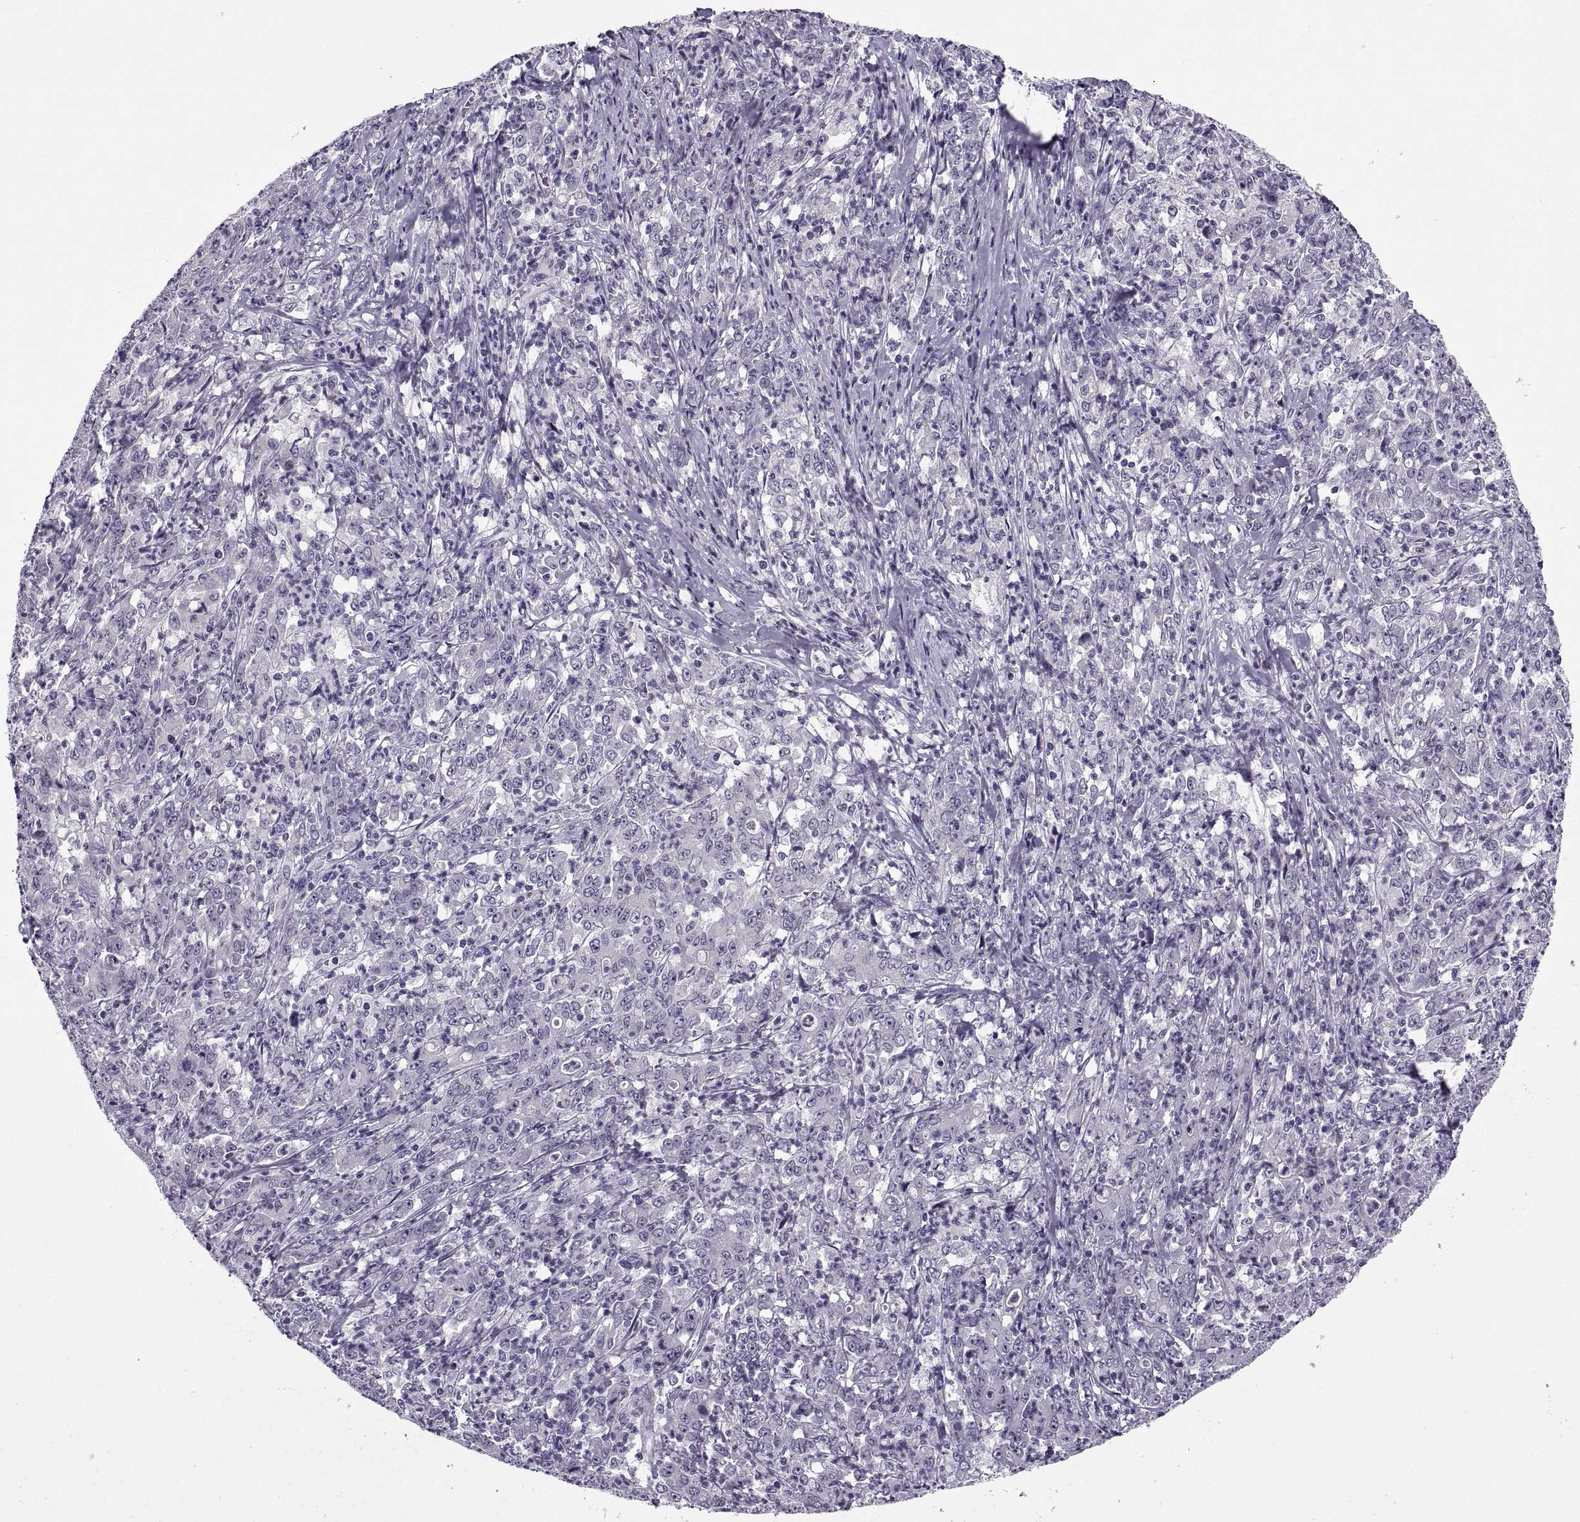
{"staining": {"intensity": "negative", "quantity": "none", "location": "none"}, "tissue": "stomach cancer", "cell_type": "Tumor cells", "image_type": "cancer", "snomed": [{"axis": "morphology", "description": "Adenocarcinoma, NOS"}, {"axis": "topography", "description": "Stomach, lower"}], "caption": "Immunohistochemical staining of stomach adenocarcinoma displays no significant positivity in tumor cells.", "gene": "MAGEB1", "patient": {"sex": "female", "age": 71}}